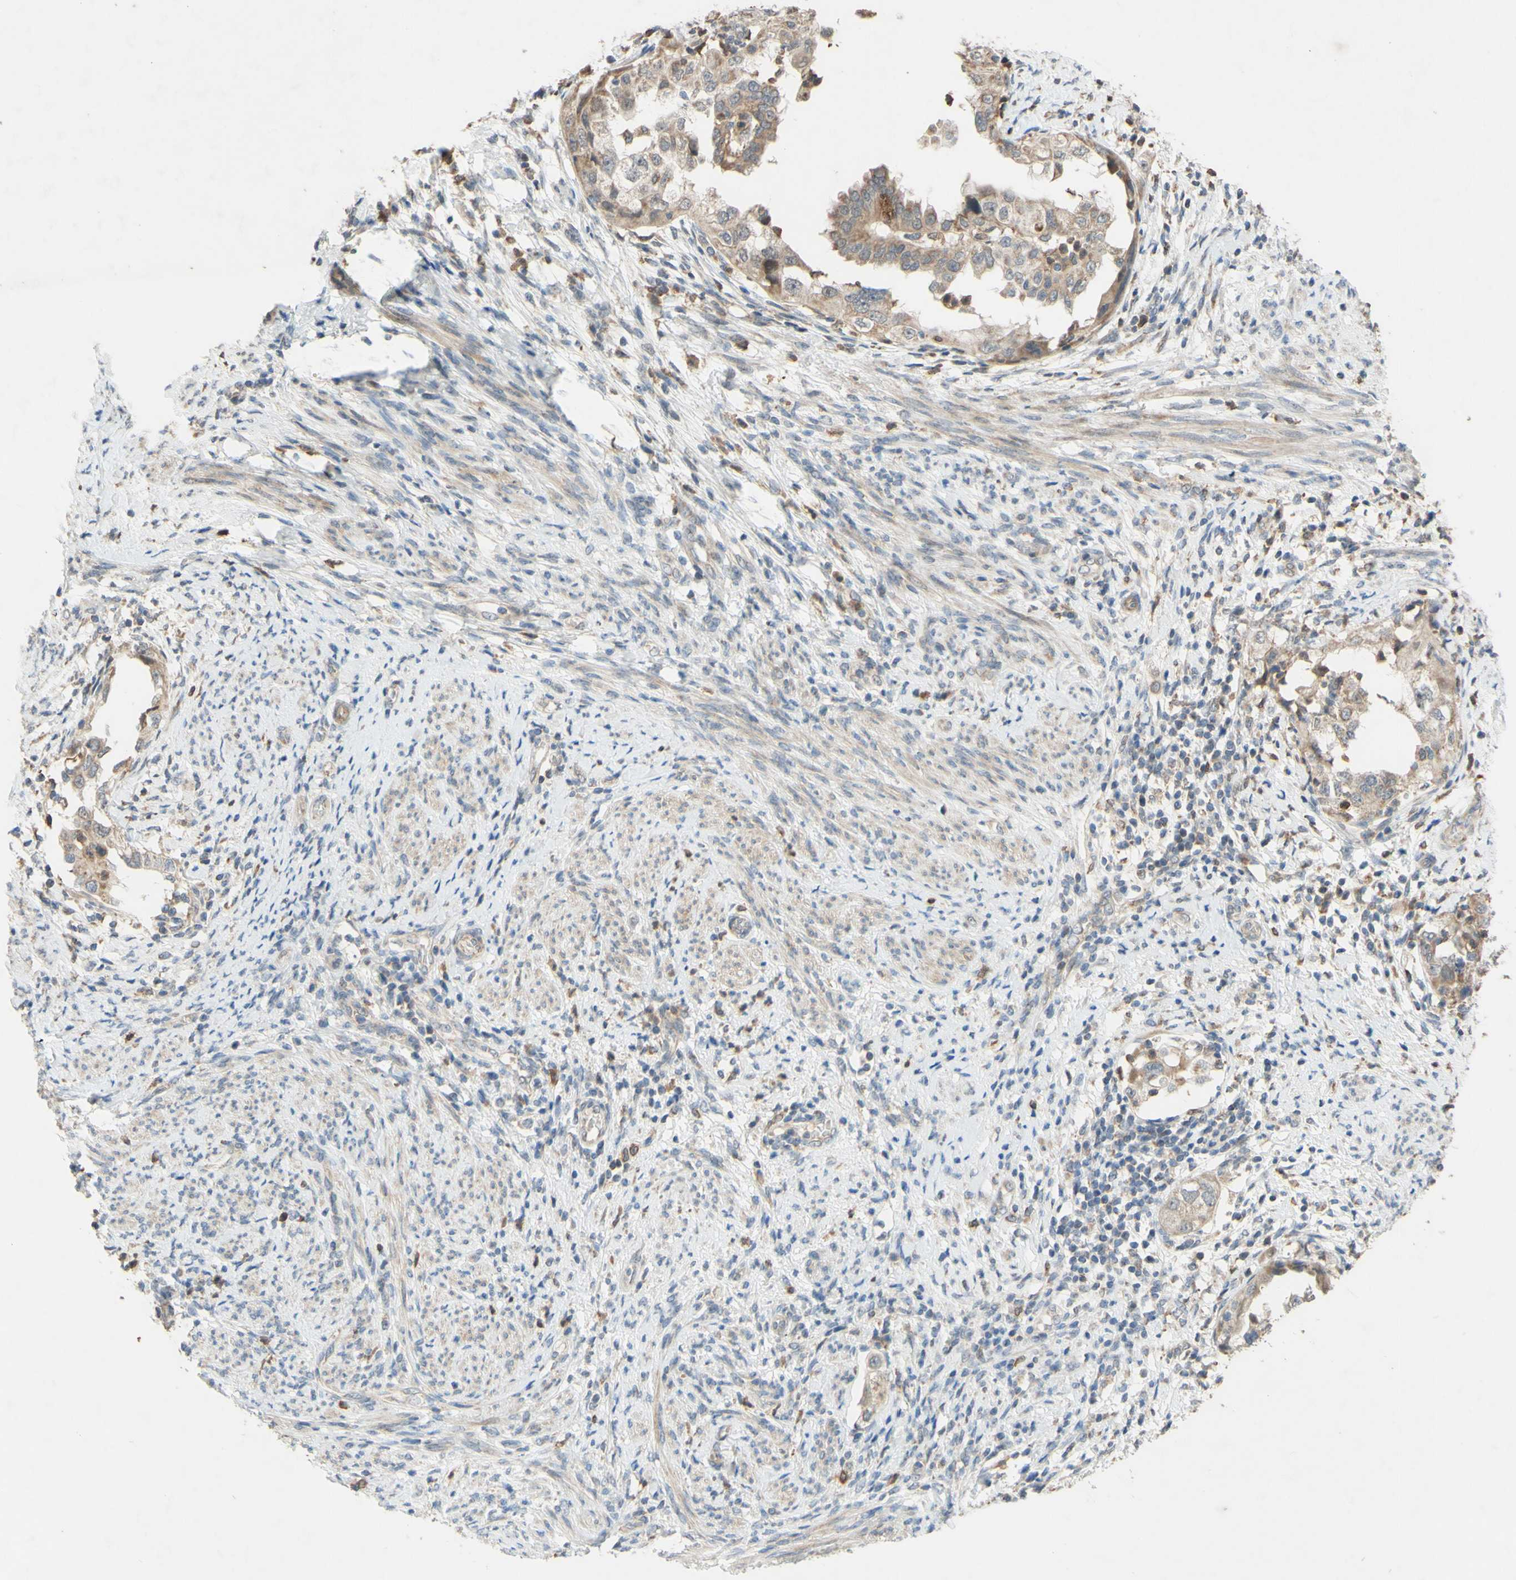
{"staining": {"intensity": "moderate", "quantity": "25%-75%", "location": "cytoplasmic/membranous"}, "tissue": "endometrial cancer", "cell_type": "Tumor cells", "image_type": "cancer", "snomed": [{"axis": "morphology", "description": "Adenocarcinoma, NOS"}, {"axis": "topography", "description": "Endometrium"}], "caption": "Tumor cells exhibit medium levels of moderate cytoplasmic/membranous positivity in about 25%-75% of cells in human endometrial cancer (adenocarcinoma).", "gene": "GATA1", "patient": {"sex": "female", "age": 85}}